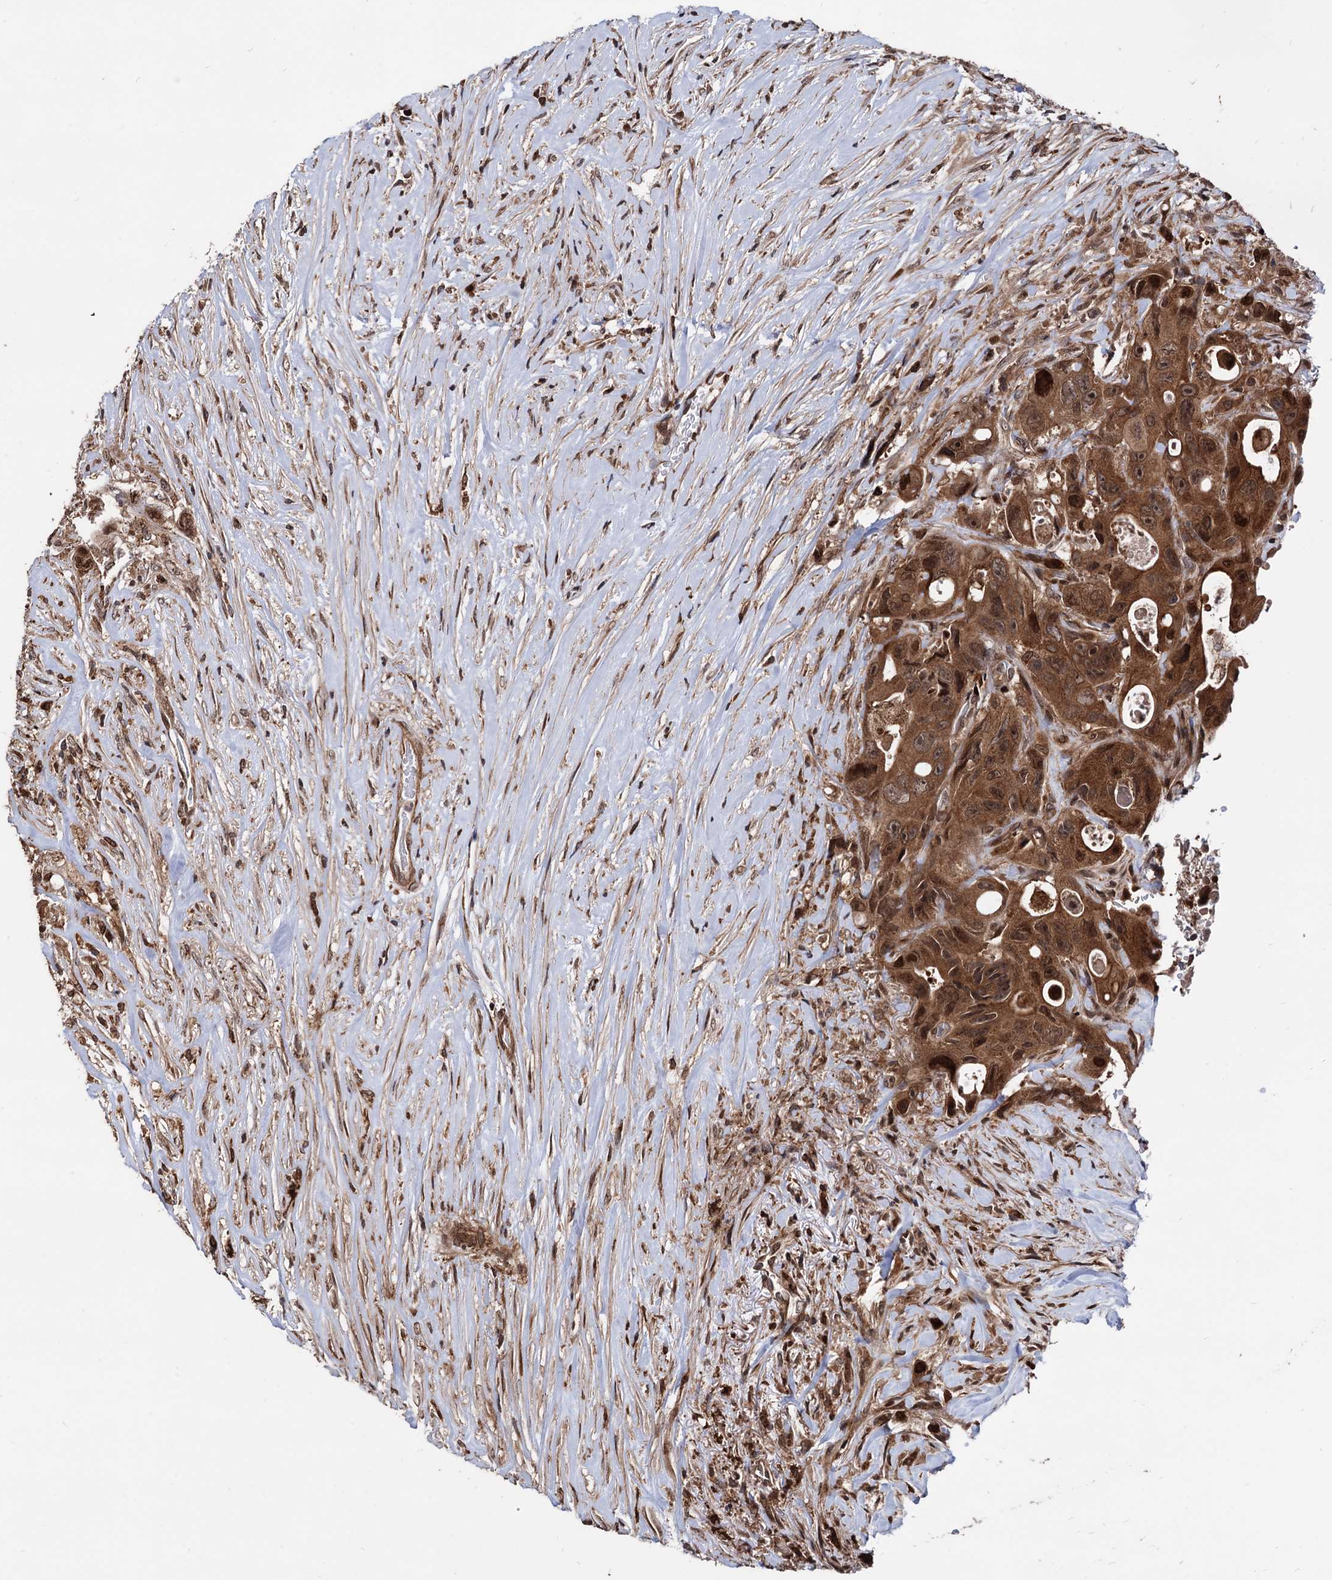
{"staining": {"intensity": "moderate", "quantity": ">75%", "location": "cytoplasmic/membranous,nuclear"}, "tissue": "colorectal cancer", "cell_type": "Tumor cells", "image_type": "cancer", "snomed": [{"axis": "morphology", "description": "Adenocarcinoma, NOS"}, {"axis": "topography", "description": "Colon"}], "caption": "About >75% of tumor cells in human colorectal cancer (adenocarcinoma) exhibit moderate cytoplasmic/membranous and nuclear protein expression as visualized by brown immunohistochemical staining.", "gene": "ANKRD12", "patient": {"sex": "female", "age": 46}}